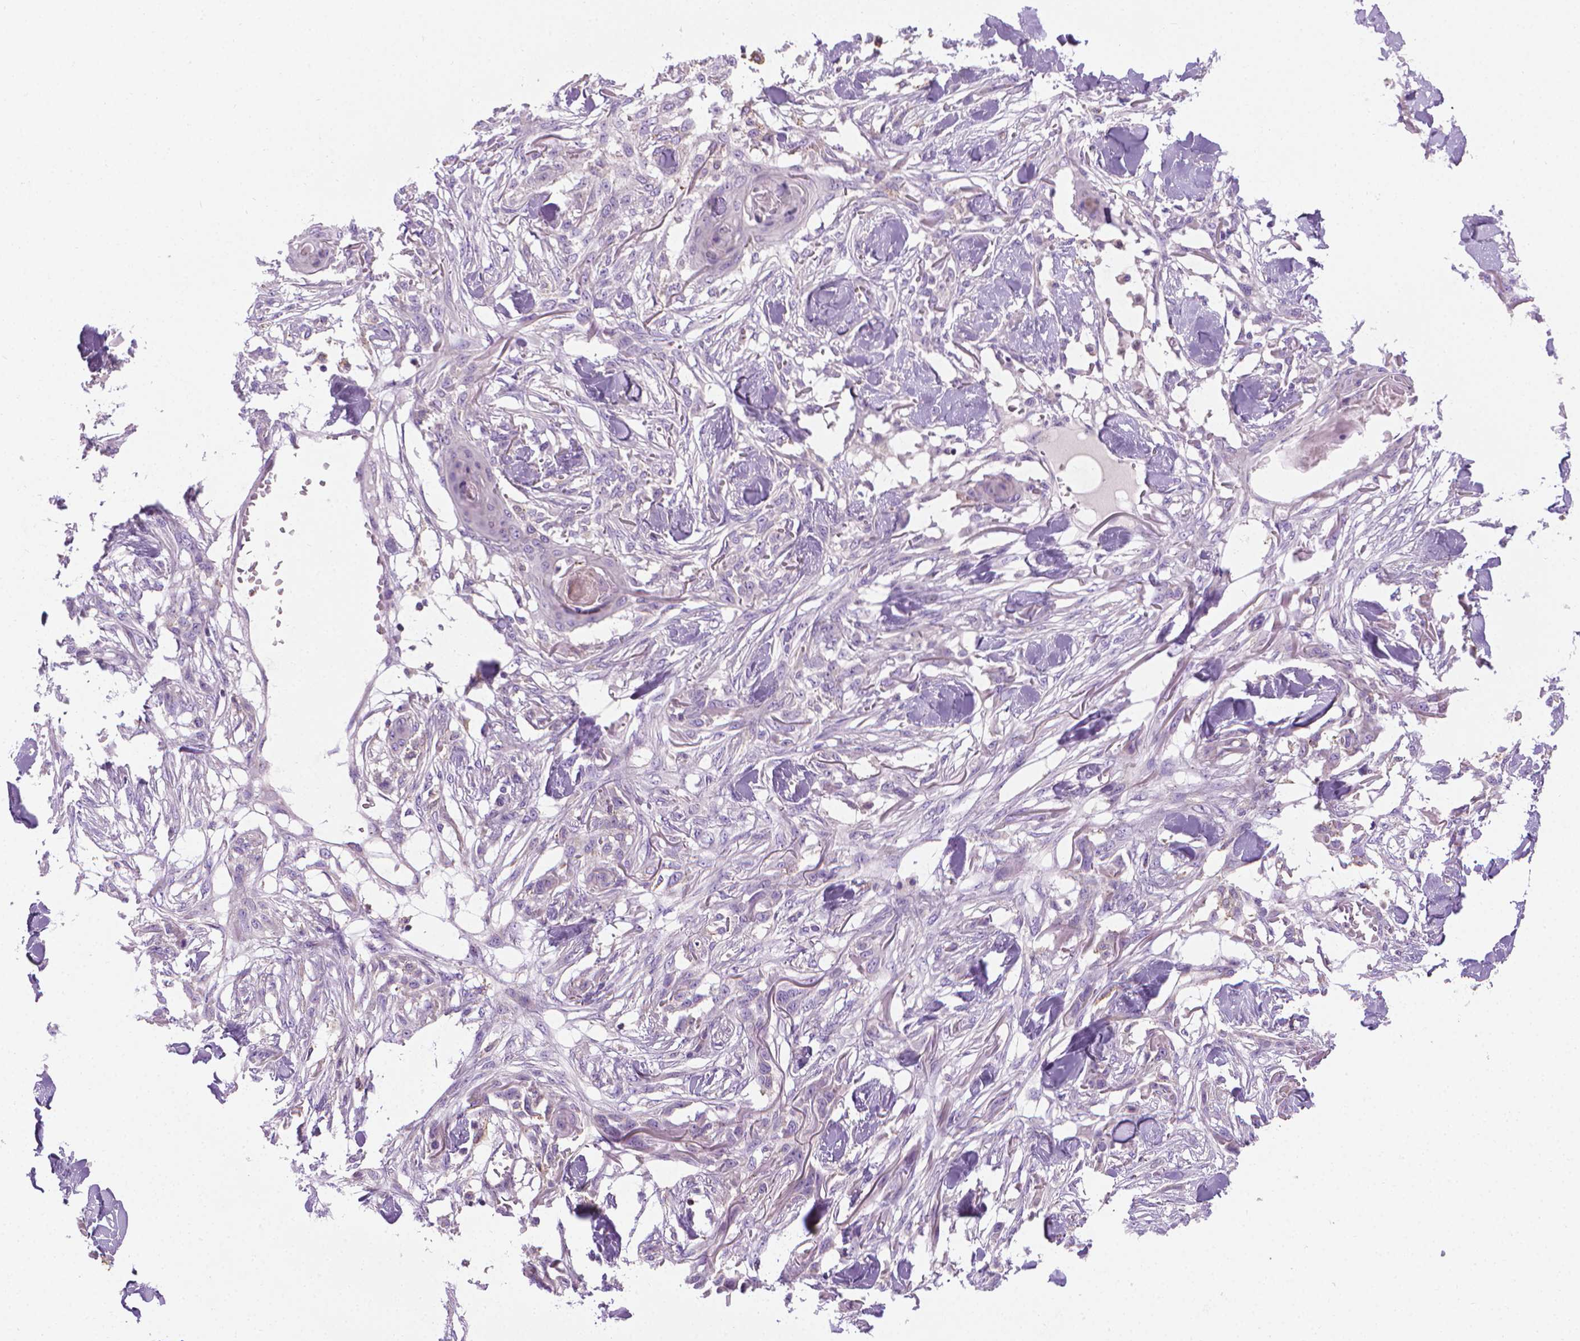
{"staining": {"intensity": "negative", "quantity": "none", "location": "none"}, "tissue": "skin cancer", "cell_type": "Tumor cells", "image_type": "cancer", "snomed": [{"axis": "morphology", "description": "Squamous cell carcinoma, NOS"}, {"axis": "topography", "description": "Skin"}], "caption": "Image shows no protein expression in tumor cells of skin squamous cell carcinoma tissue.", "gene": "SLC51B", "patient": {"sex": "female", "age": 59}}